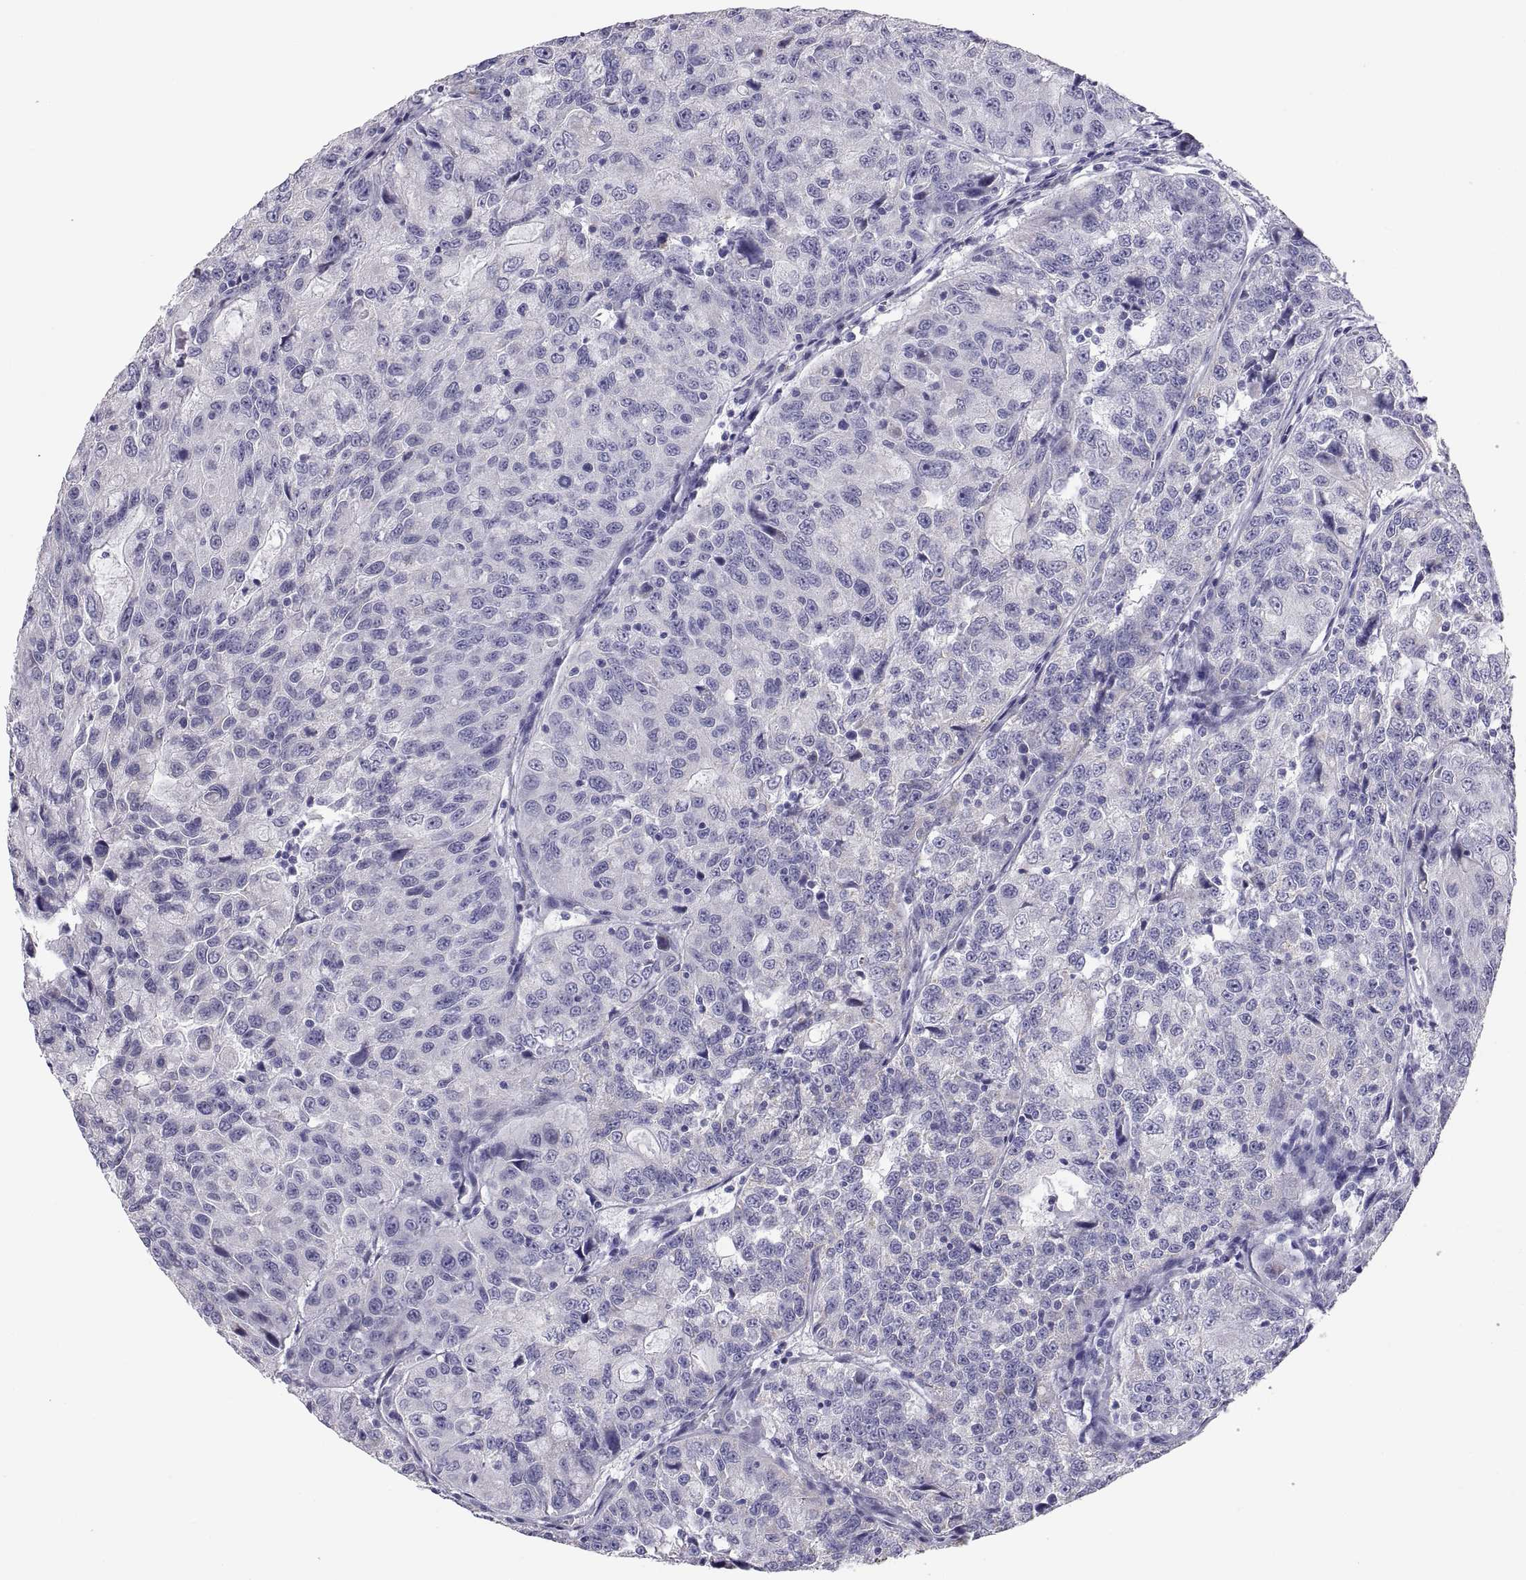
{"staining": {"intensity": "negative", "quantity": "none", "location": "none"}, "tissue": "urothelial cancer", "cell_type": "Tumor cells", "image_type": "cancer", "snomed": [{"axis": "morphology", "description": "Urothelial carcinoma, NOS"}, {"axis": "morphology", "description": "Urothelial carcinoma, High grade"}, {"axis": "topography", "description": "Urinary bladder"}], "caption": "High magnification brightfield microscopy of transitional cell carcinoma stained with DAB (3,3'-diaminobenzidine) (brown) and counterstained with hematoxylin (blue): tumor cells show no significant positivity. (DAB (3,3'-diaminobenzidine) IHC, high magnification).", "gene": "FAM170A", "patient": {"sex": "female", "age": 73}}